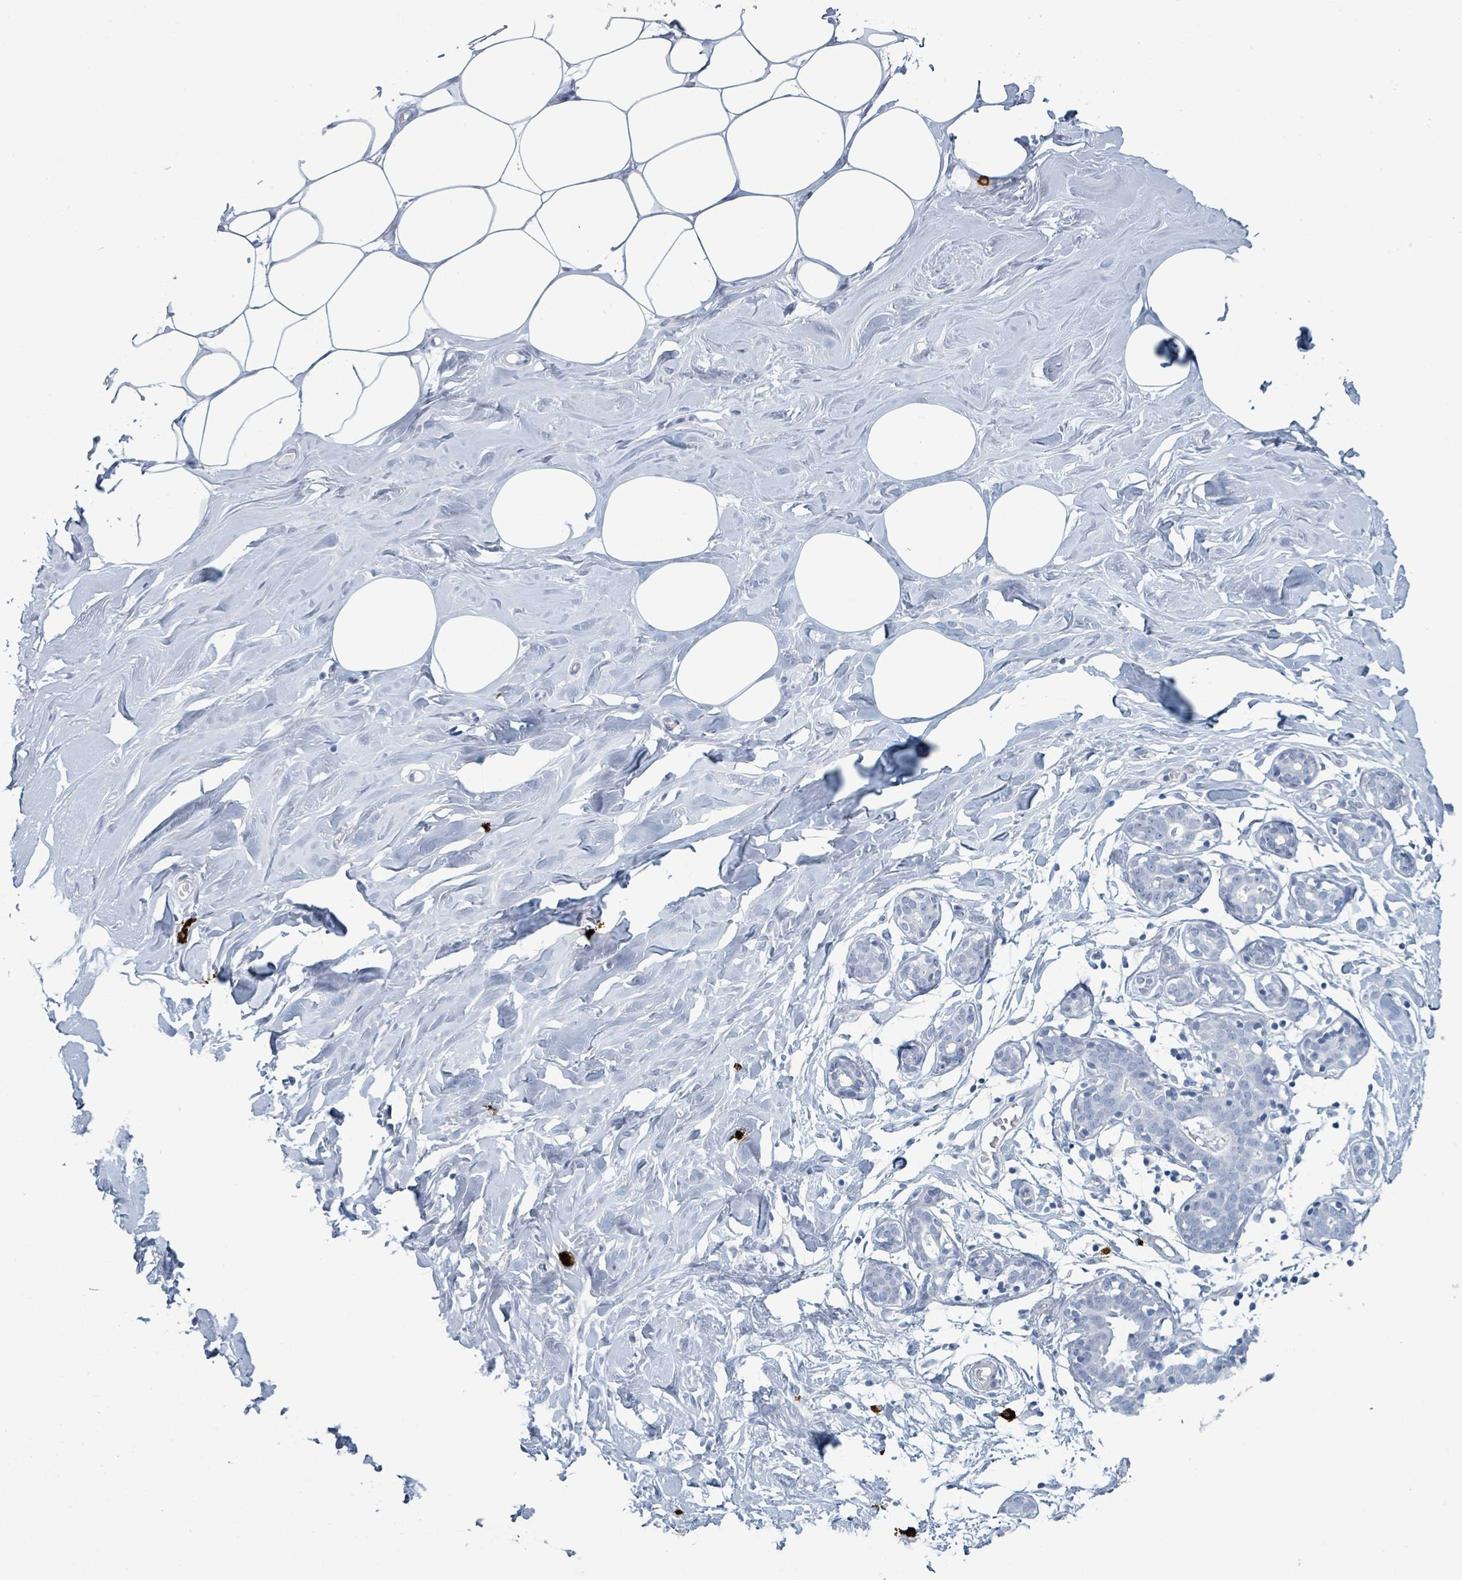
{"staining": {"intensity": "negative", "quantity": "none", "location": "none"}, "tissue": "breast", "cell_type": "Adipocytes", "image_type": "normal", "snomed": [{"axis": "morphology", "description": "Normal tissue, NOS"}, {"axis": "topography", "description": "Breast"}], "caption": "Immunohistochemical staining of unremarkable human breast reveals no significant staining in adipocytes.", "gene": "VPS13D", "patient": {"sex": "female", "age": 27}}